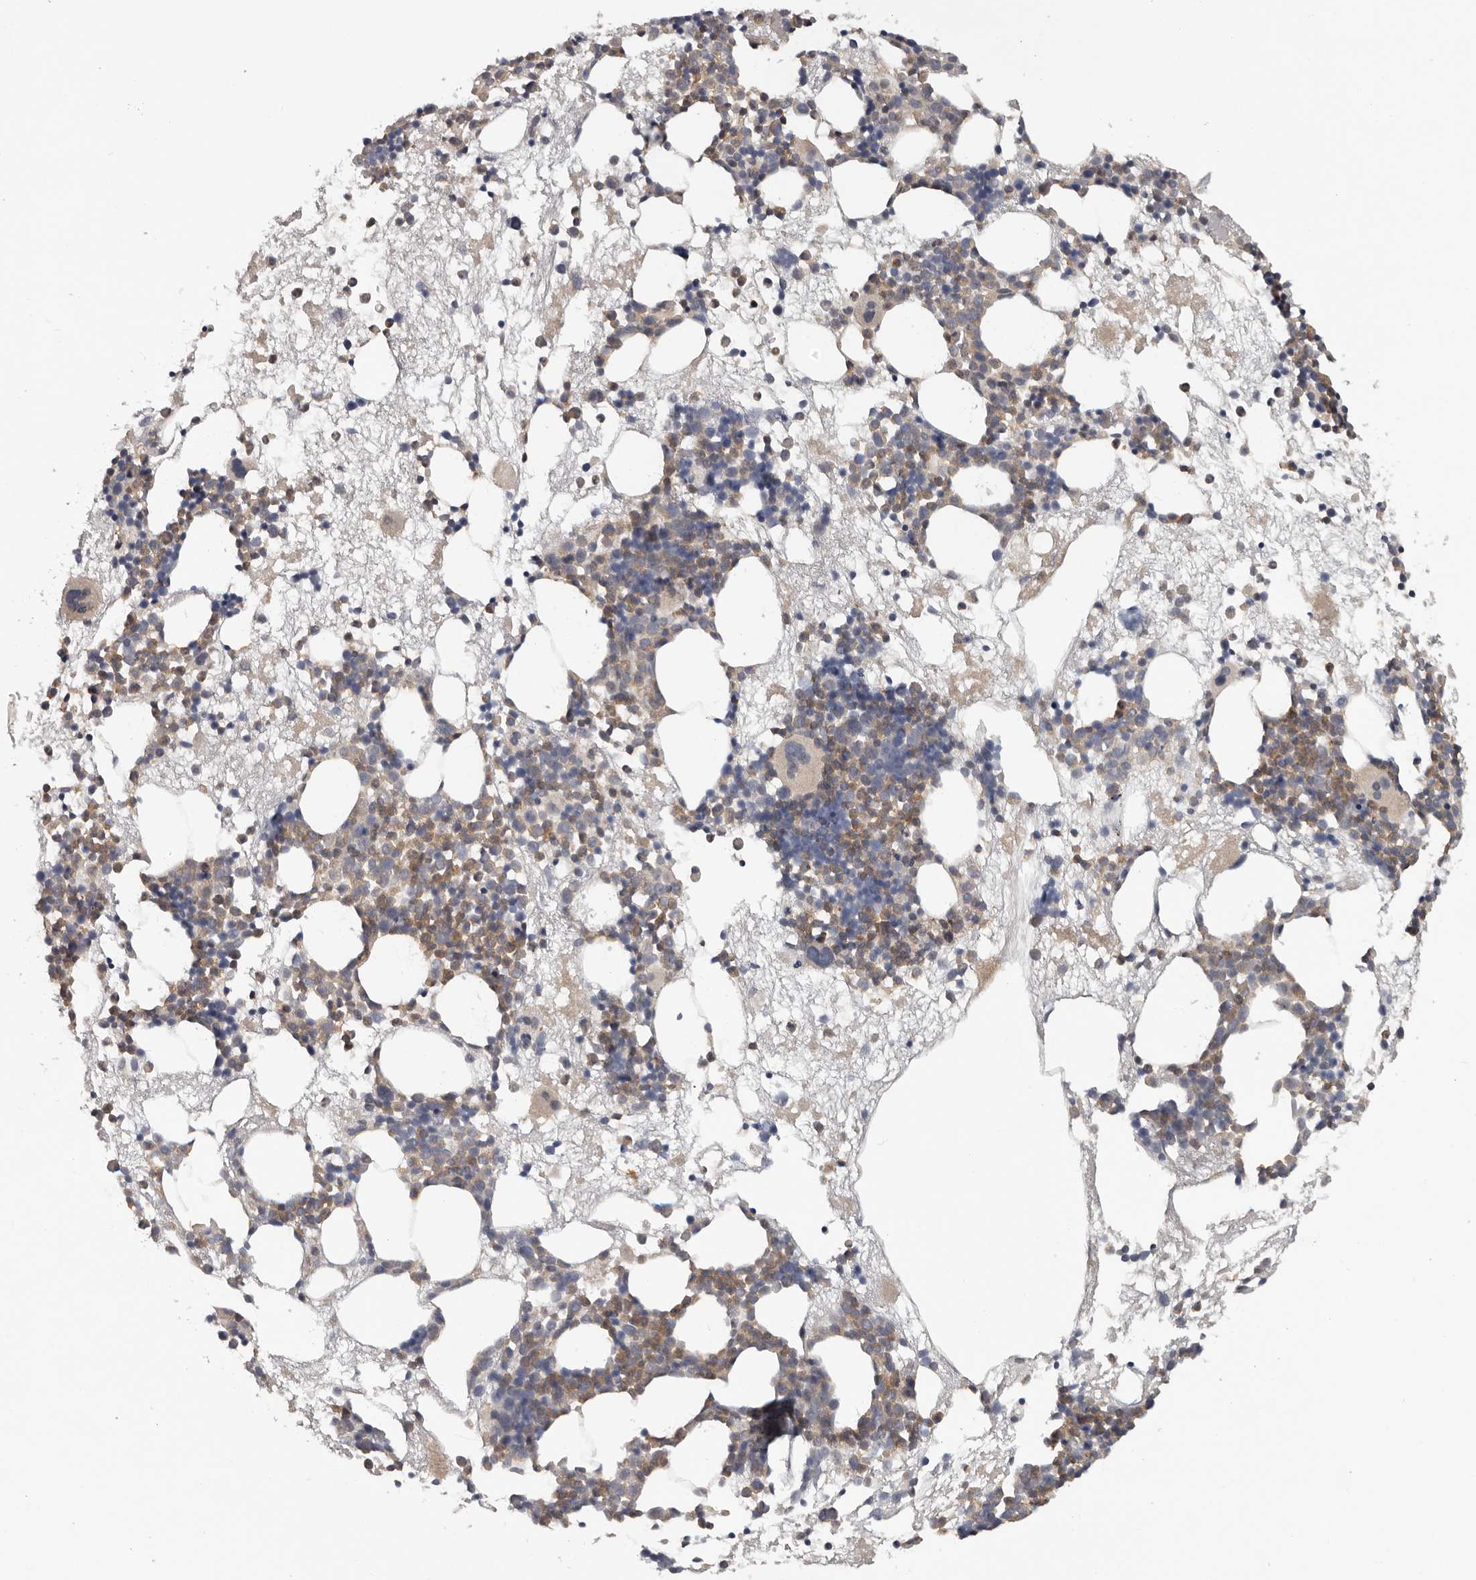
{"staining": {"intensity": "moderate", "quantity": "25%-75%", "location": "cytoplasmic/membranous"}, "tissue": "bone marrow", "cell_type": "Hematopoietic cells", "image_type": "normal", "snomed": [{"axis": "morphology", "description": "Normal tissue, NOS"}, {"axis": "topography", "description": "Bone marrow"}], "caption": "IHC photomicrograph of normal bone marrow: bone marrow stained using IHC exhibits medium levels of moderate protein expression localized specifically in the cytoplasmic/membranous of hematopoietic cells, appearing as a cytoplasmic/membranous brown color.", "gene": "ANKRD44", "patient": {"sex": "male", "age": 50}}